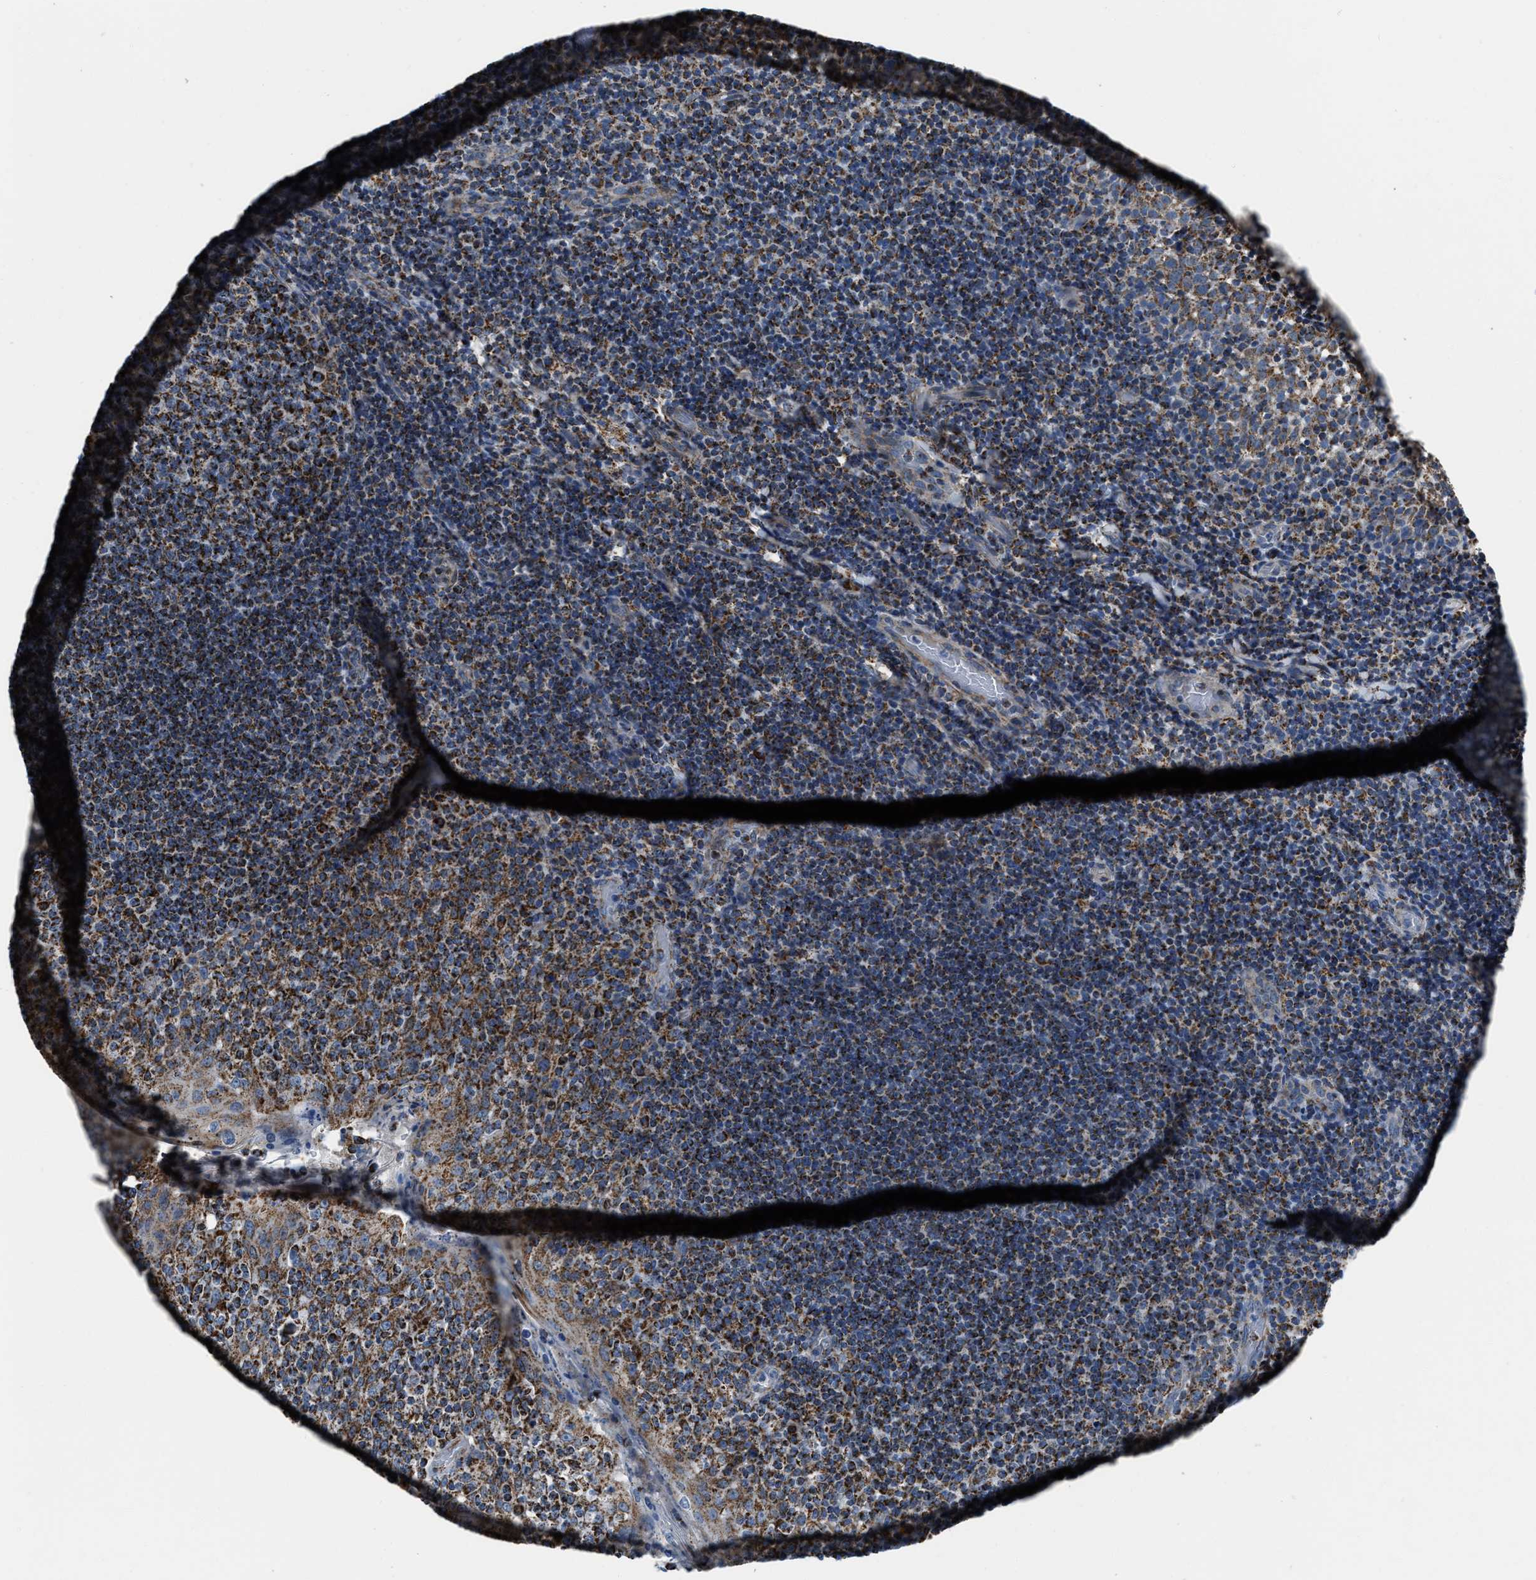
{"staining": {"intensity": "strong", "quantity": "25%-75%", "location": "cytoplasmic/membranous"}, "tissue": "tonsil", "cell_type": "Germinal center cells", "image_type": "normal", "snomed": [{"axis": "morphology", "description": "Normal tissue, NOS"}, {"axis": "topography", "description": "Tonsil"}], "caption": "Immunohistochemical staining of normal human tonsil displays strong cytoplasmic/membranous protein expression in approximately 25%-75% of germinal center cells. The staining was performed using DAB (3,3'-diaminobenzidine), with brown indicating positive protein expression. Nuclei are stained blue with hematoxylin.", "gene": "NSD3", "patient": {"sex": "female", "age": 19}}